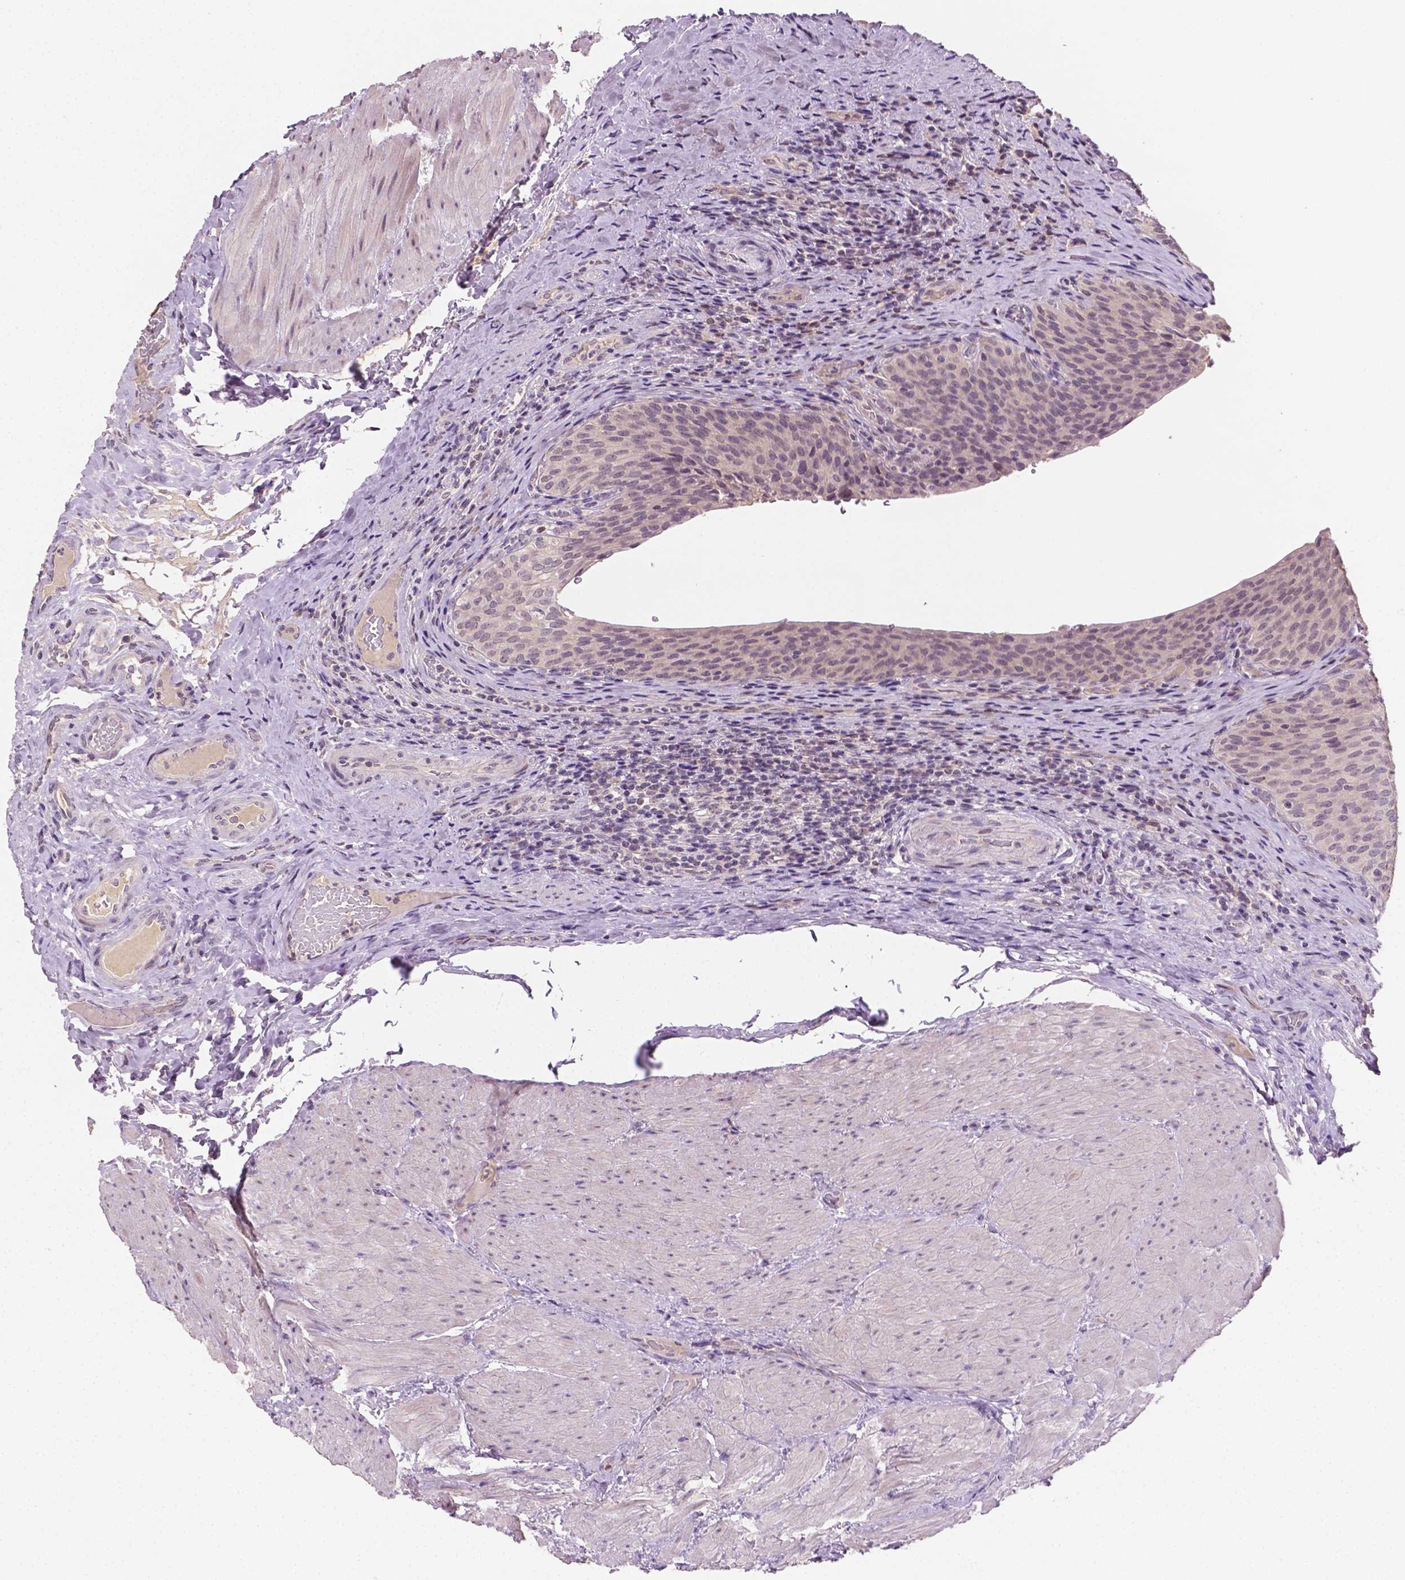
{"staining": {"intensity": "negative", "quantity": "none", "location": "none"}, "tissue": "urinary bladder", "cell_type": "Urothelial cells", "image_type": "normal", "snomed": [{"axis": "morphology", "description": "Normal tissue, NOS"}, {"axis": "topography", "description": "Urinary bladder"}, {"axis": "topography", "description": "Peripheral nerve tissue"}], "caption": "This is an immunohistochemistry (IHC) histopathology image of normal urinary bladder. There is no expression in urothelial cells.", "gene": "MROH6", "patient": {"sex": "male", "age": 66}}